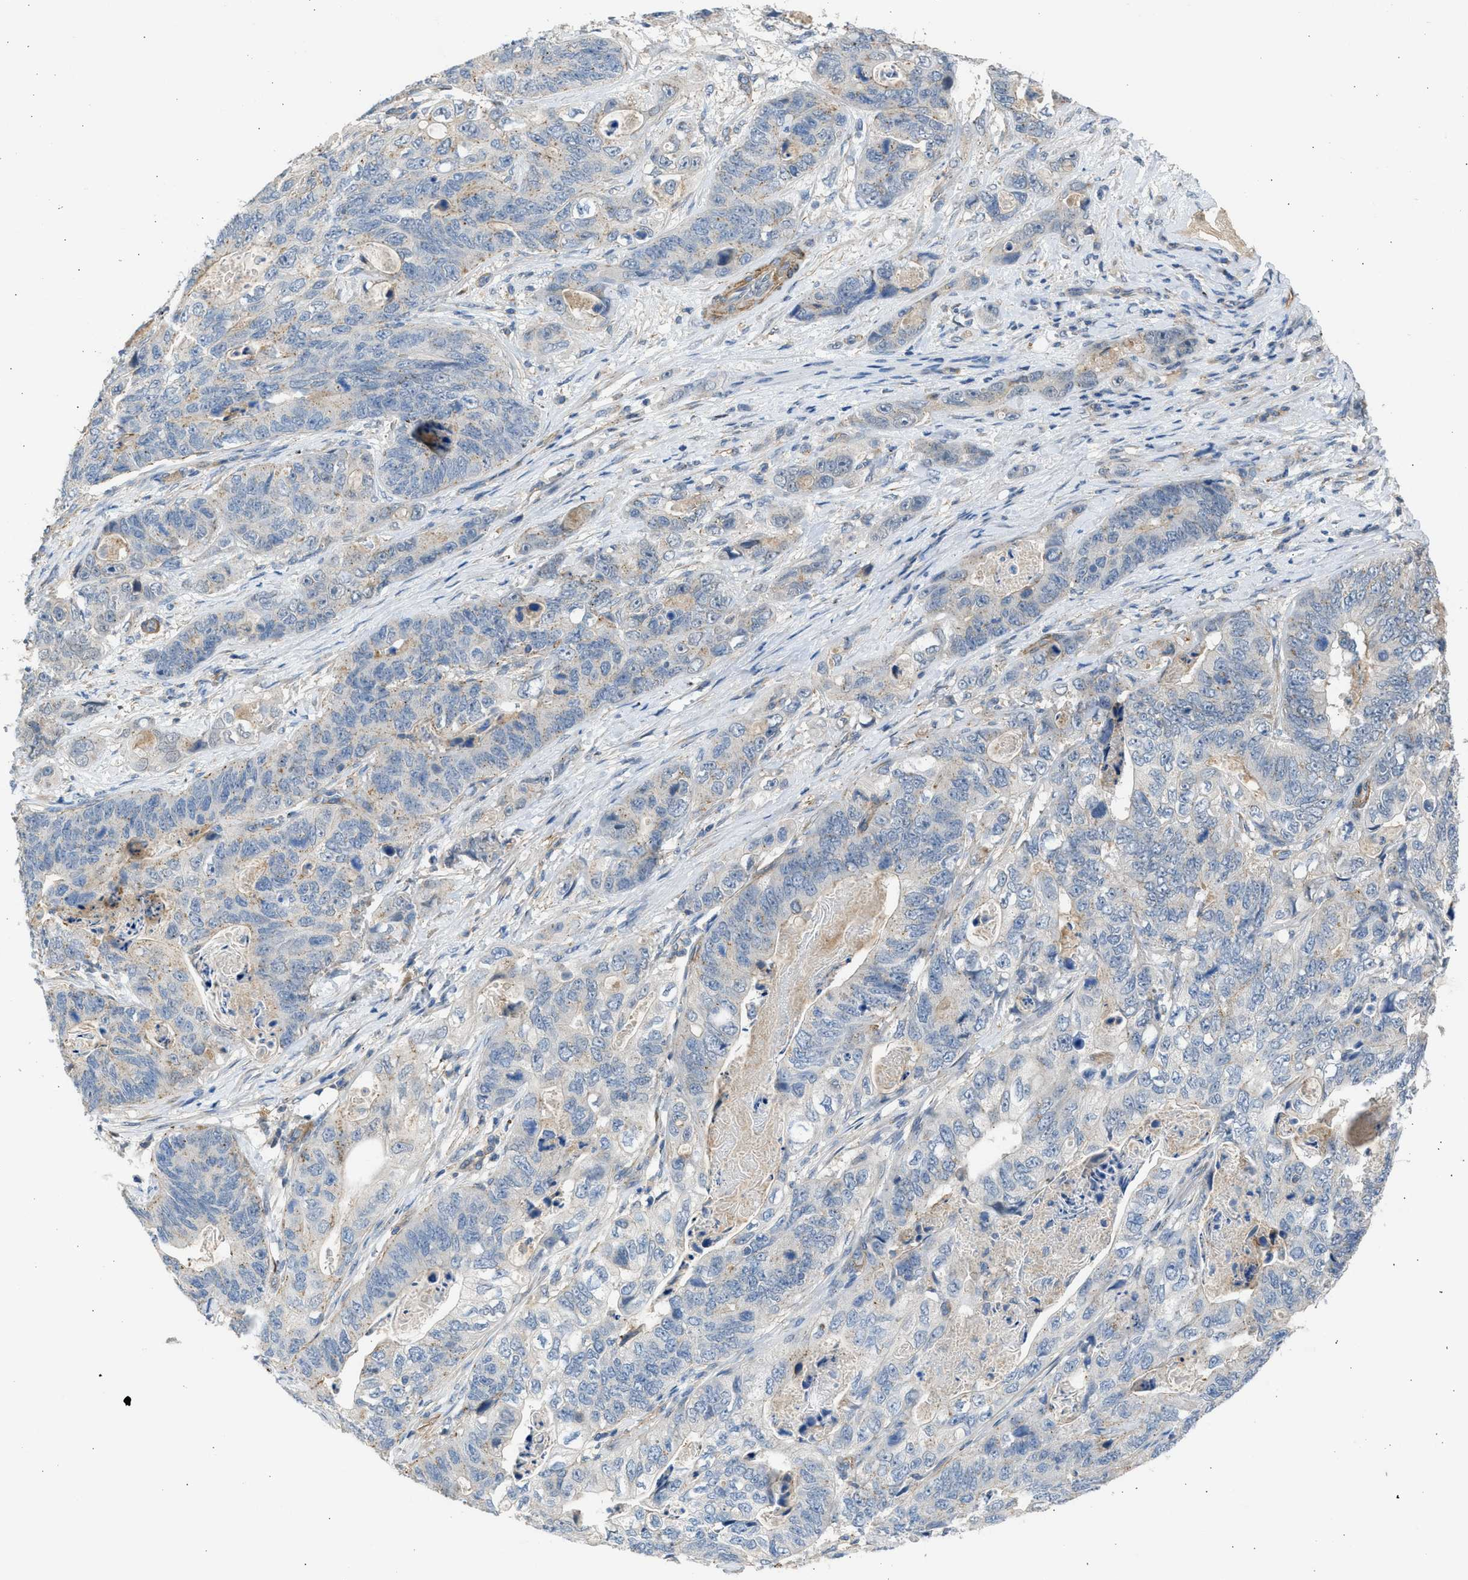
{"staining": {"intensity": "negative", "quantity": "none", "location": "none"}, "tissue": "stomach cancer", "cell_type": "Tumor cells", "image_type": "cancer", "snomed": [{"axis": "morphology", "description": "Adenocarcinoma, NOS"}, {"axis": "topography", "description": "Stomach"}], "caption": "The photomicrograph reveals no staining of tumor cells in stomach cancer.", "gene": "PCNX3", "patient": {"sex": "female", "age": 89}}